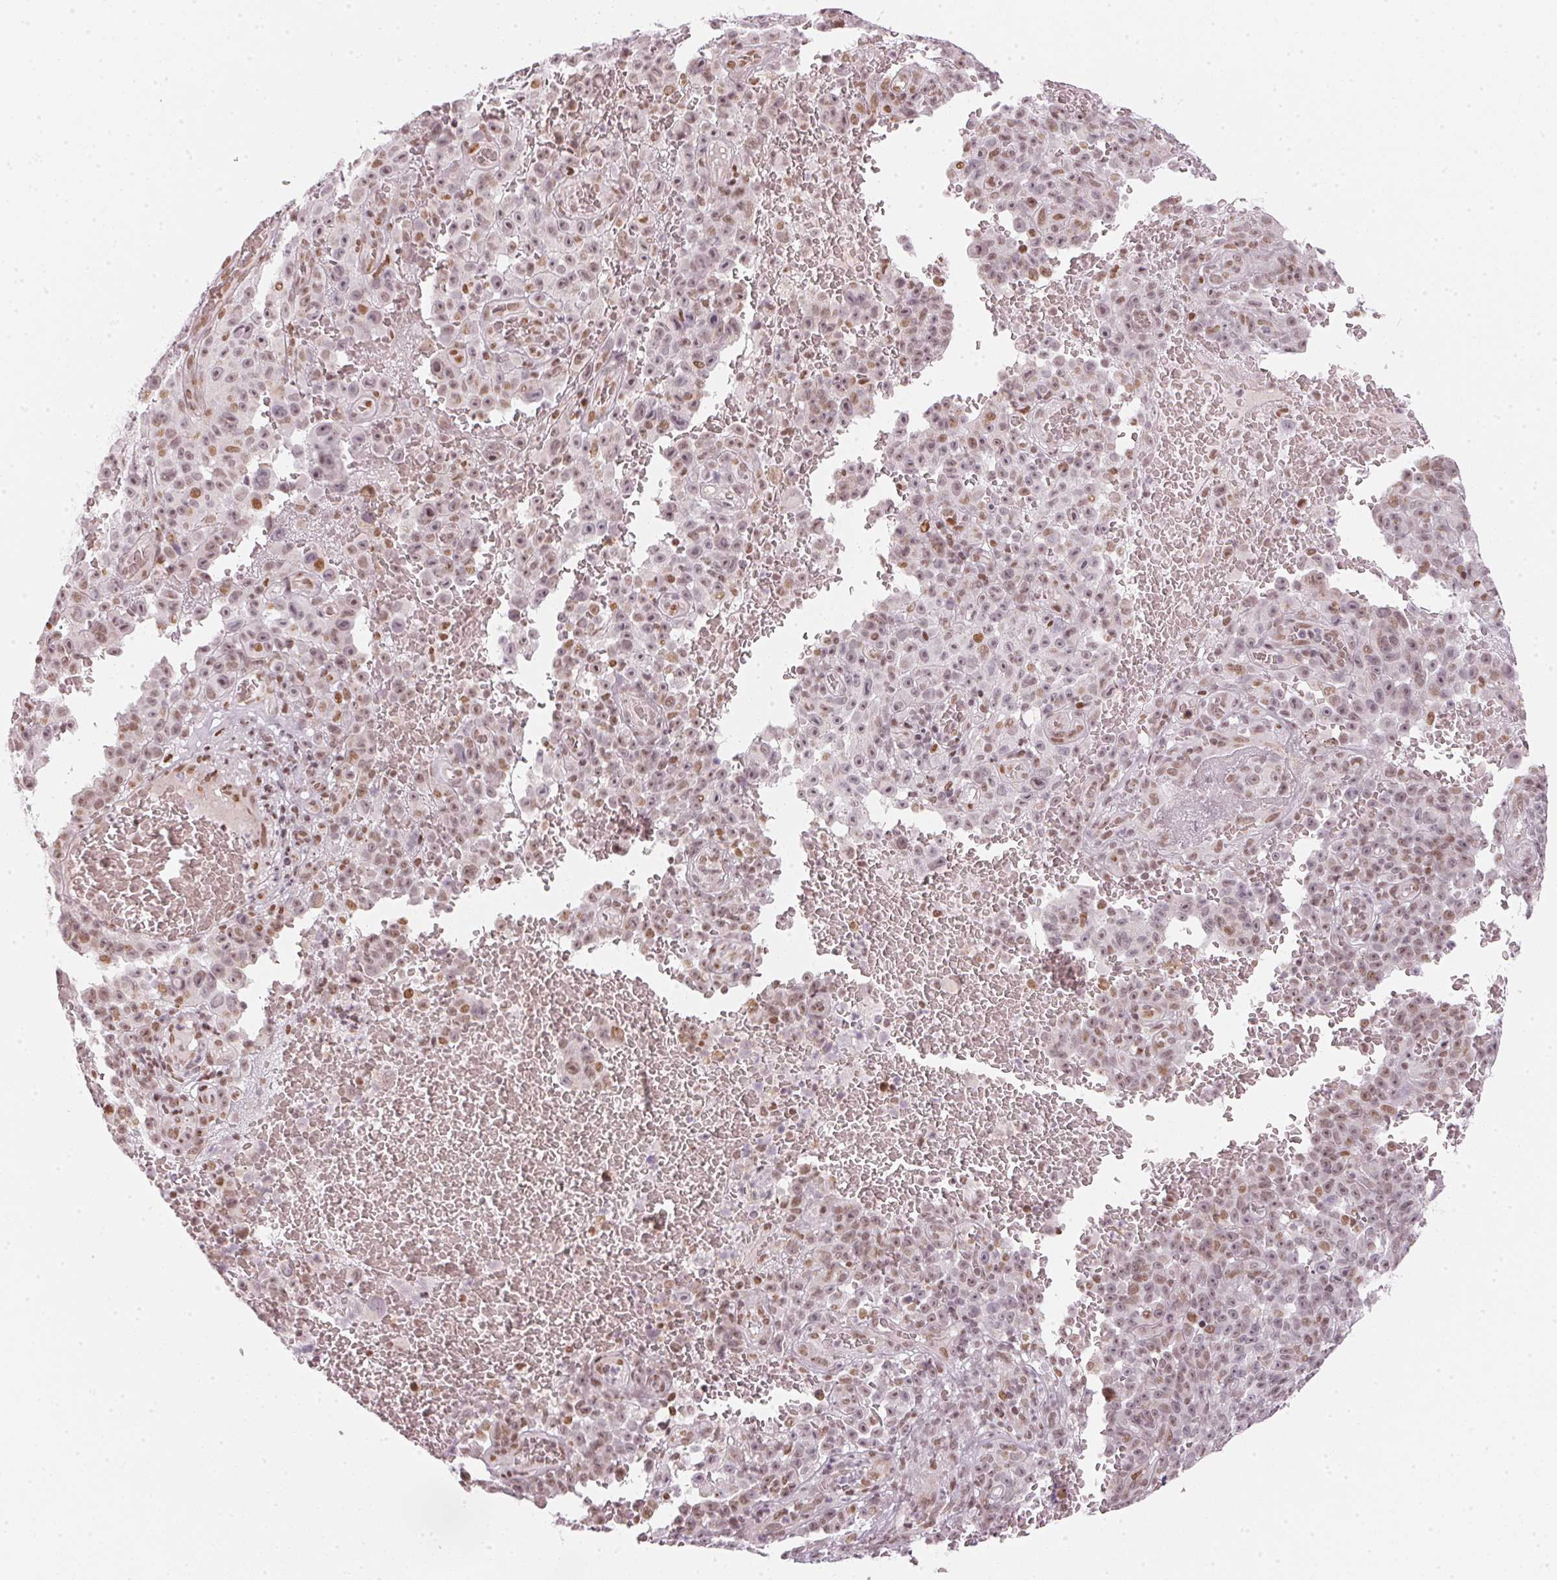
{"staining": {"intensity": "weak", "quantity": ">75%", "location": "nuclear"}, "tissue": "melanoma", "cell_type": "Tumor cells", "image_type": "cancer", "snomed": [{"axis": "morphology", "description": "Malignant melanoma, NOS"}, {"axis": "topography", "description": "Skin"}], "caption": "DAB (3,3'-diaminobenzidine) immunohistochemical staining of human malignant melanoma exhibits weak nuclear protein expression in about >75% of tumor cells.", "gene": "KAT6A", "patient": {"sex": "female", "age": 82}}